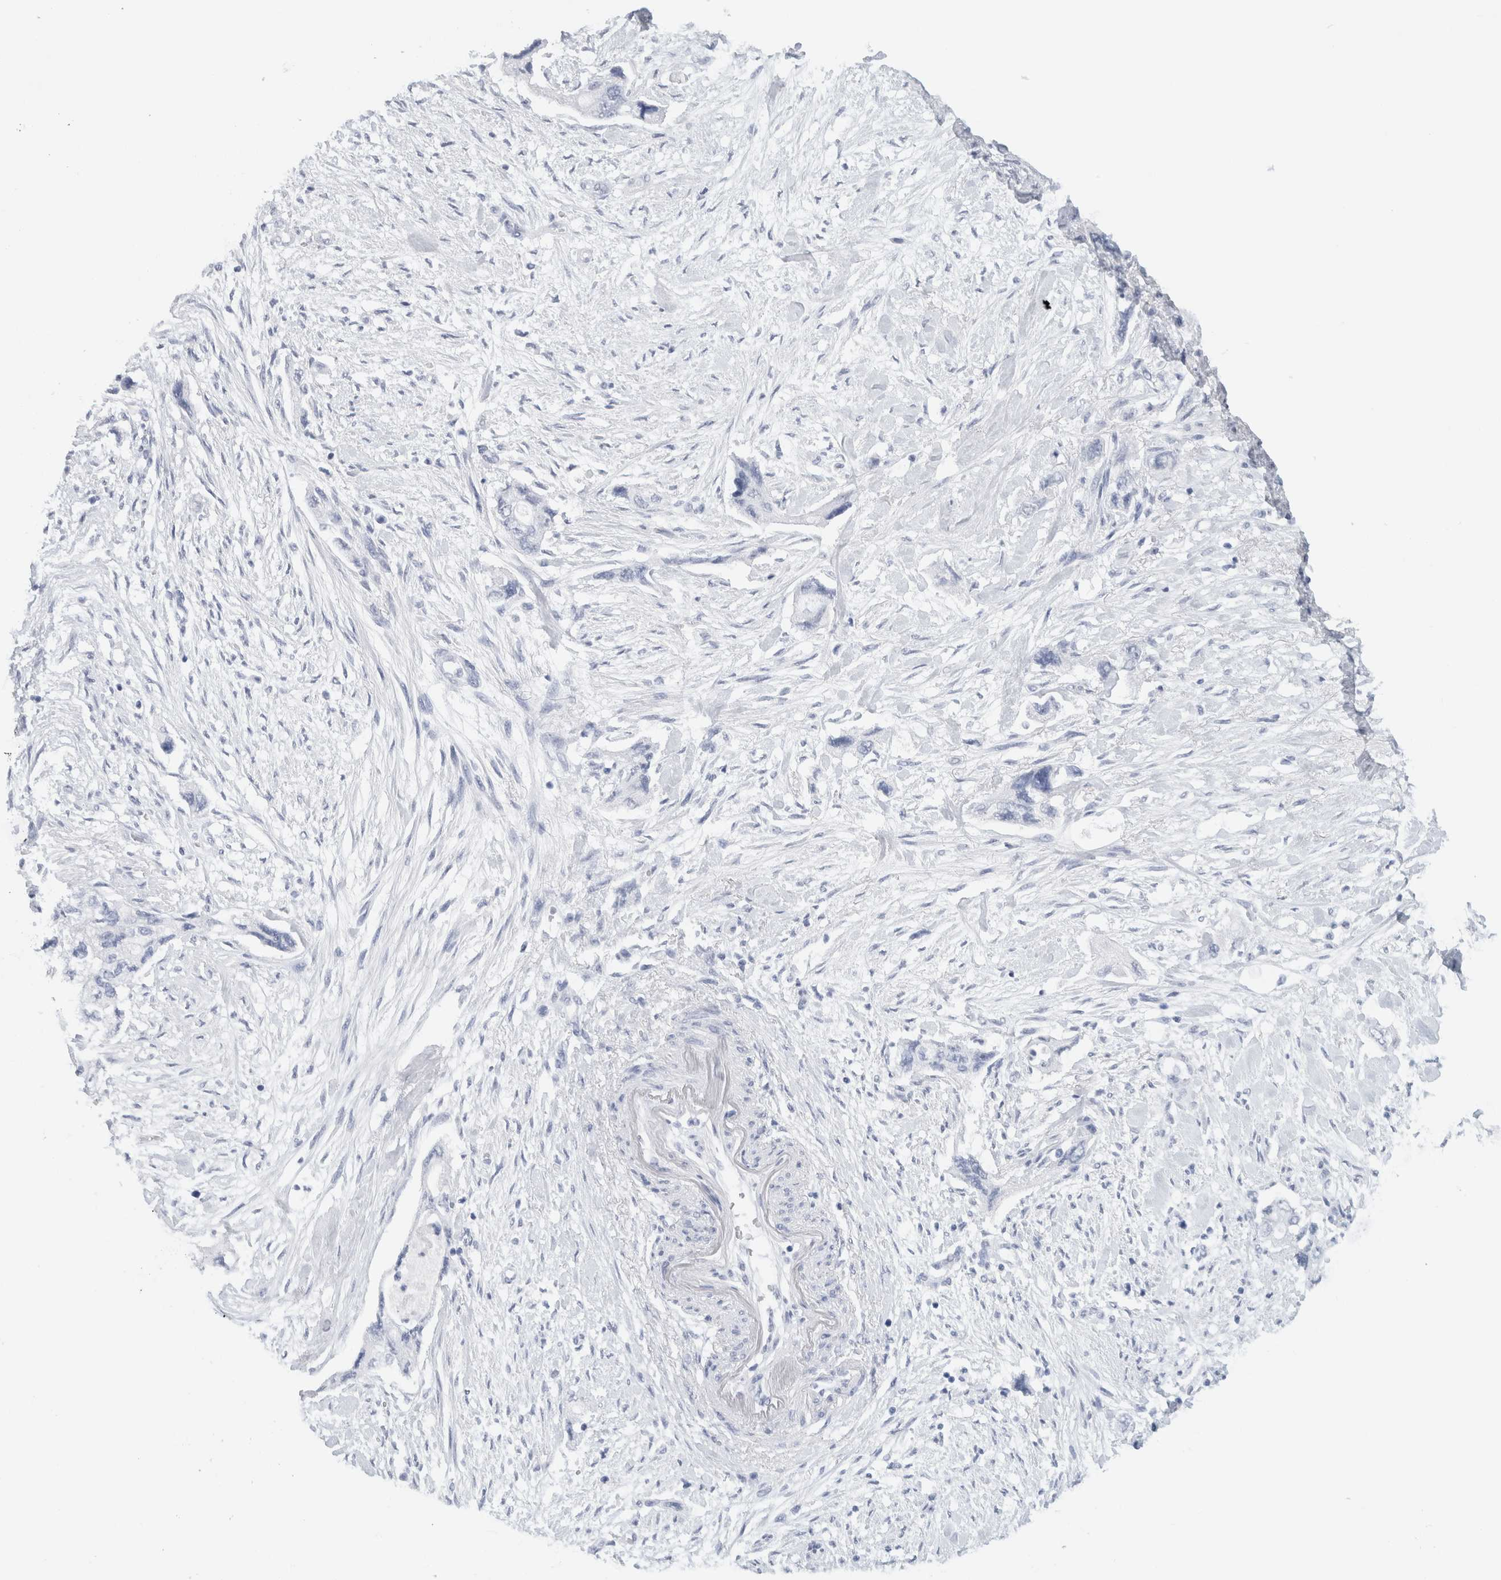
{"staining": {"intensity": "negative", "quantity": "none", "location": "none"}, "tissue": "pancreatic cancer", "cell_type": "Tumor cells", "image_type": "cancer", "snomed": [{"axis": "morphology", "description": "Adenocarcinoma, NOS"}, {"axis": "topography", "description": "Pancreas"}], "caption": "The image shows no significant positivity in tumor cells of pancreatic cancer.", "gene": "CNTN1", "patient": {"sex": "female", "age": 73}}